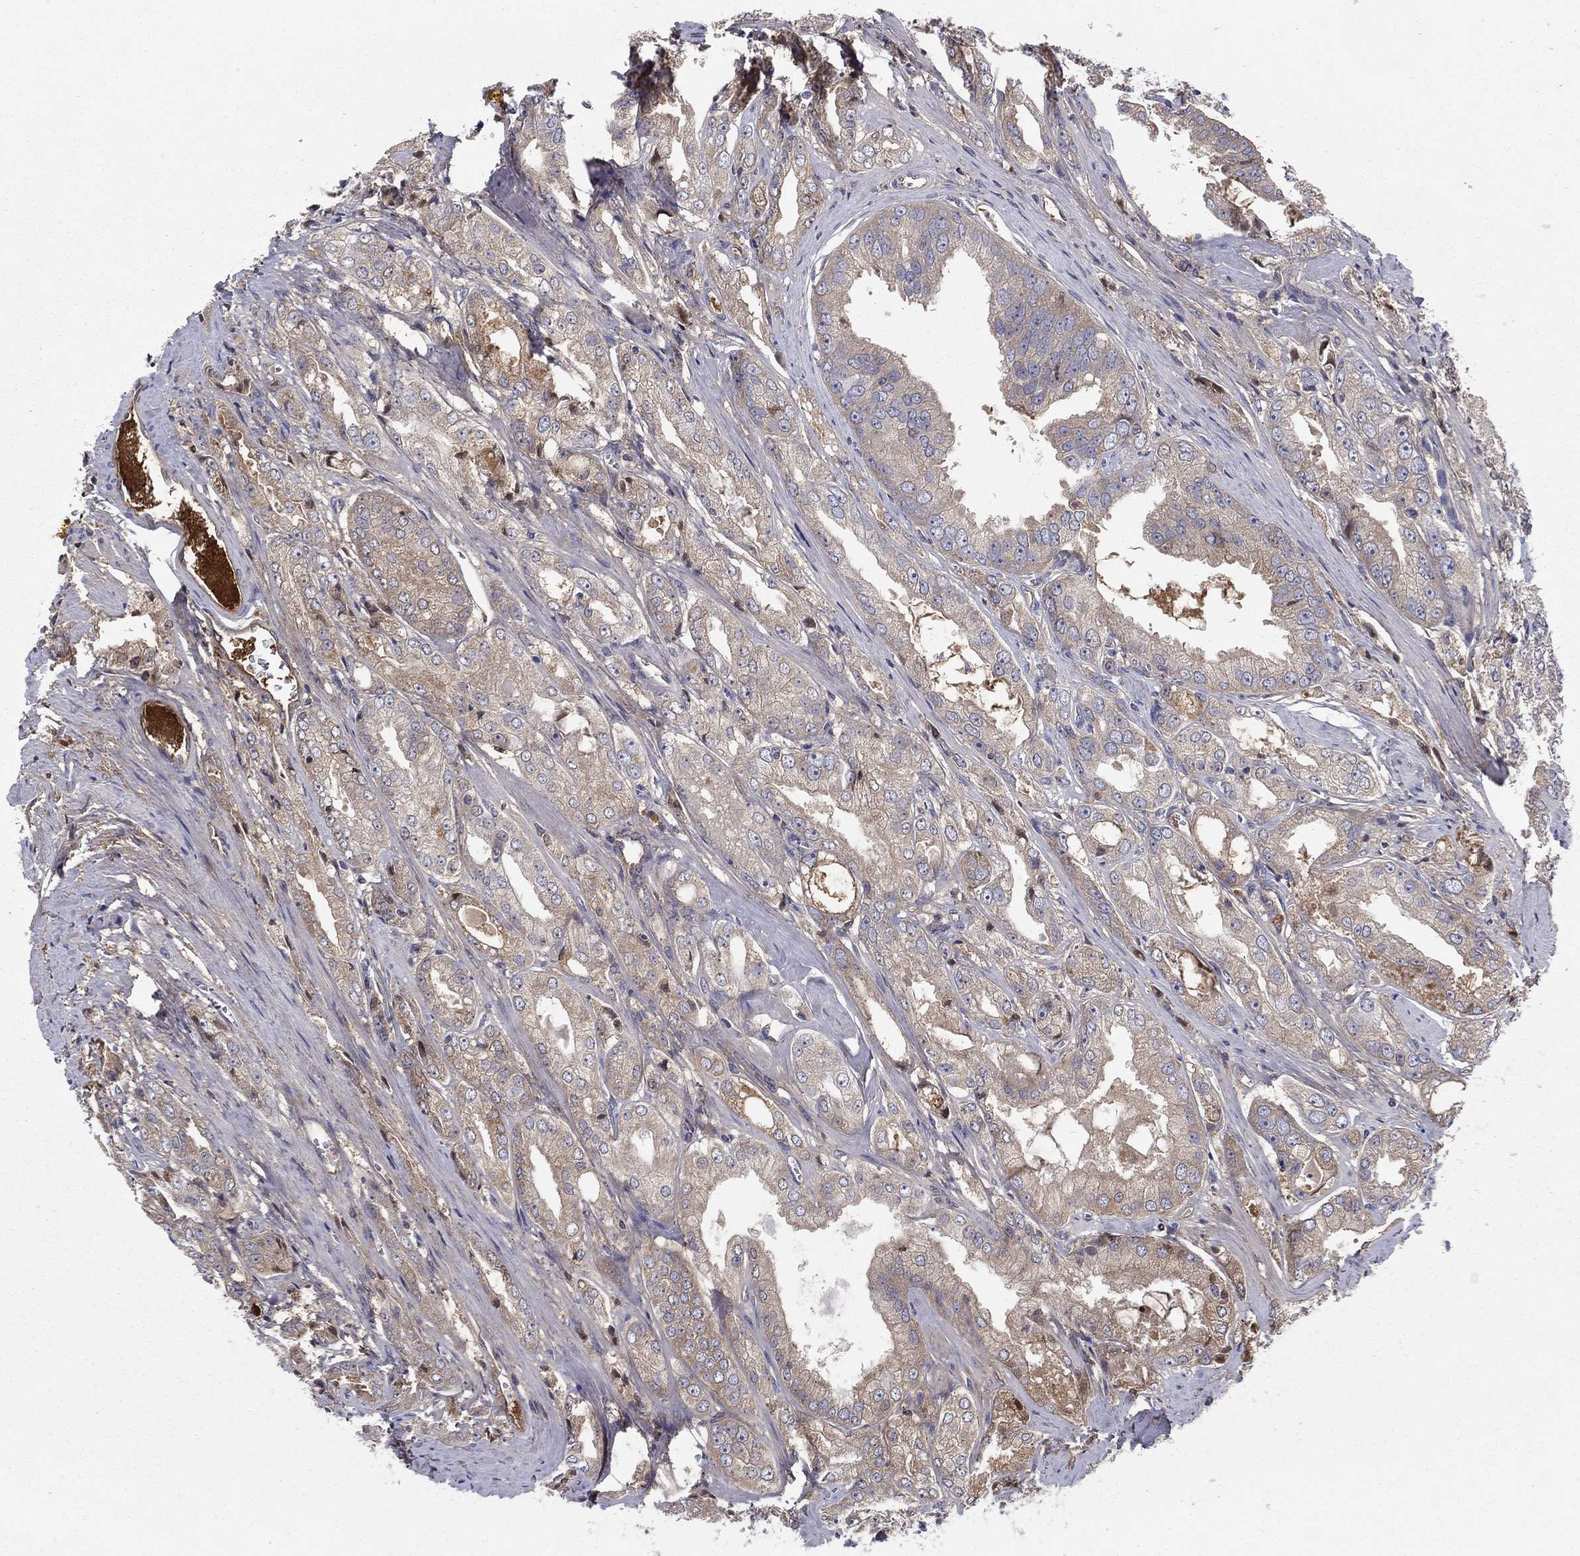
{"staining": {"intensity": "weak", "quantity": "25%-75%", "location": "cytoplasmic/membranous"}, "tissue": "prostate cancer", "cell_type": "Tumor cells", "image_type": "cancer", "snomed": [{"axis": "morphology", "description": "Adenocarcinoma, NOS"}, {"axis": "morphology", "description": "Adenocarcinoma, High grade"}, {"axis": "topography", "description": "Prostate"}], "caption": "Prostate adenocarcinoma stained with a protein marker displays weak staining in tumor cells.", "gene": "HPX", "patient": {"sex": "male", "age": 70}}